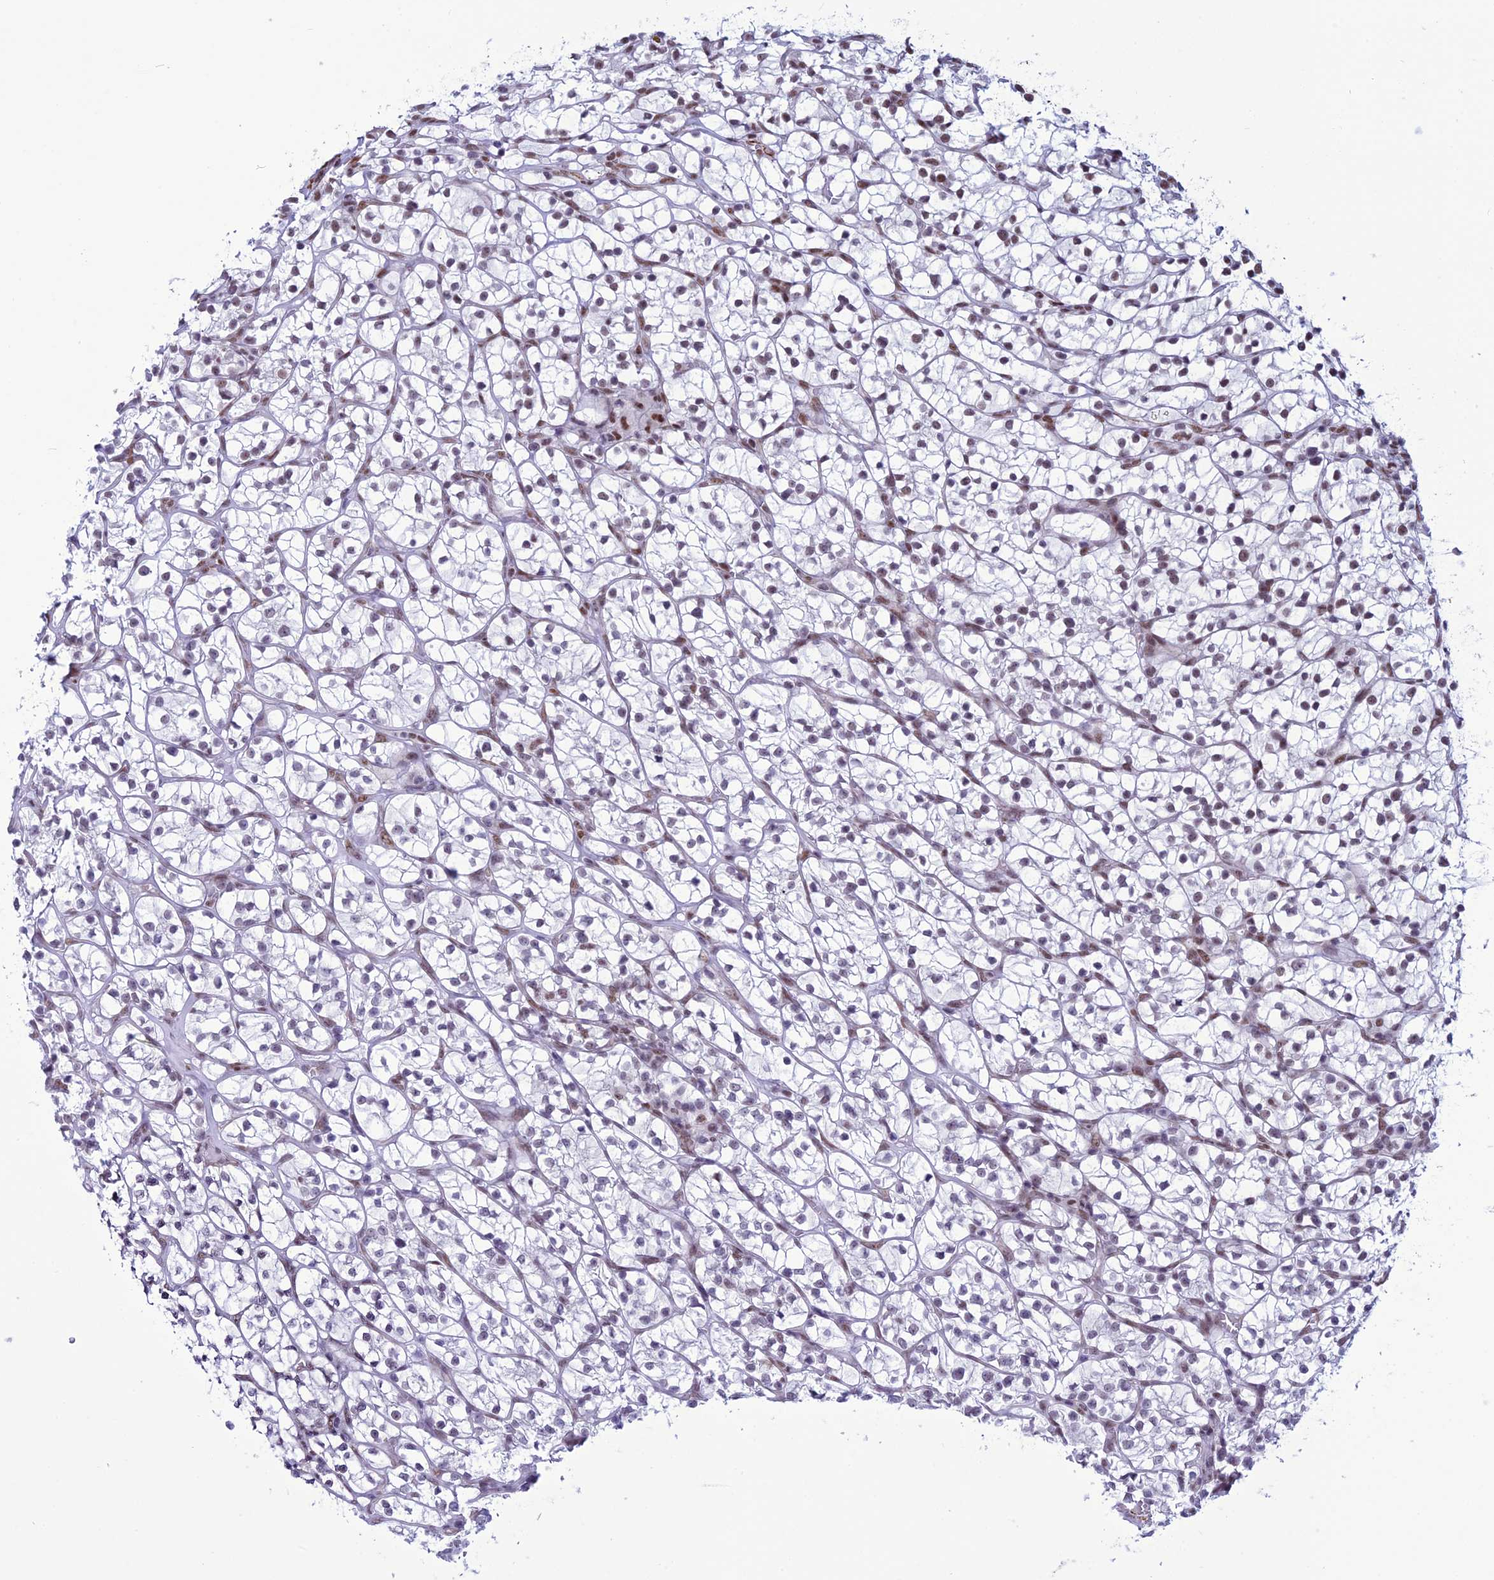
{"staining": {"intensity": "weak", "quantity": "<25%", "location": "nuclear"}, "tissue": "renal cancer", "cell_type": "Tumor cells", "image_type": "cancer", "snomed": [{"axis": "morphology", "description": "Adenocarcinoma, NOS"}, {"axis": "topography", "description": "Kidney"}], "caption": "IHC histopathology image of neoplastic tissue: human renal cancer (adenocarcinoma) stained with DAB demonstrates no significant protein staining in tumor cells. (DAB (3,3'-diaminobenzidine) immunohistochemistry visualized using brightfield microscopy, high magnification).", "gene": "U2AF1", "patient": {"sex": "female", "age": 64}}